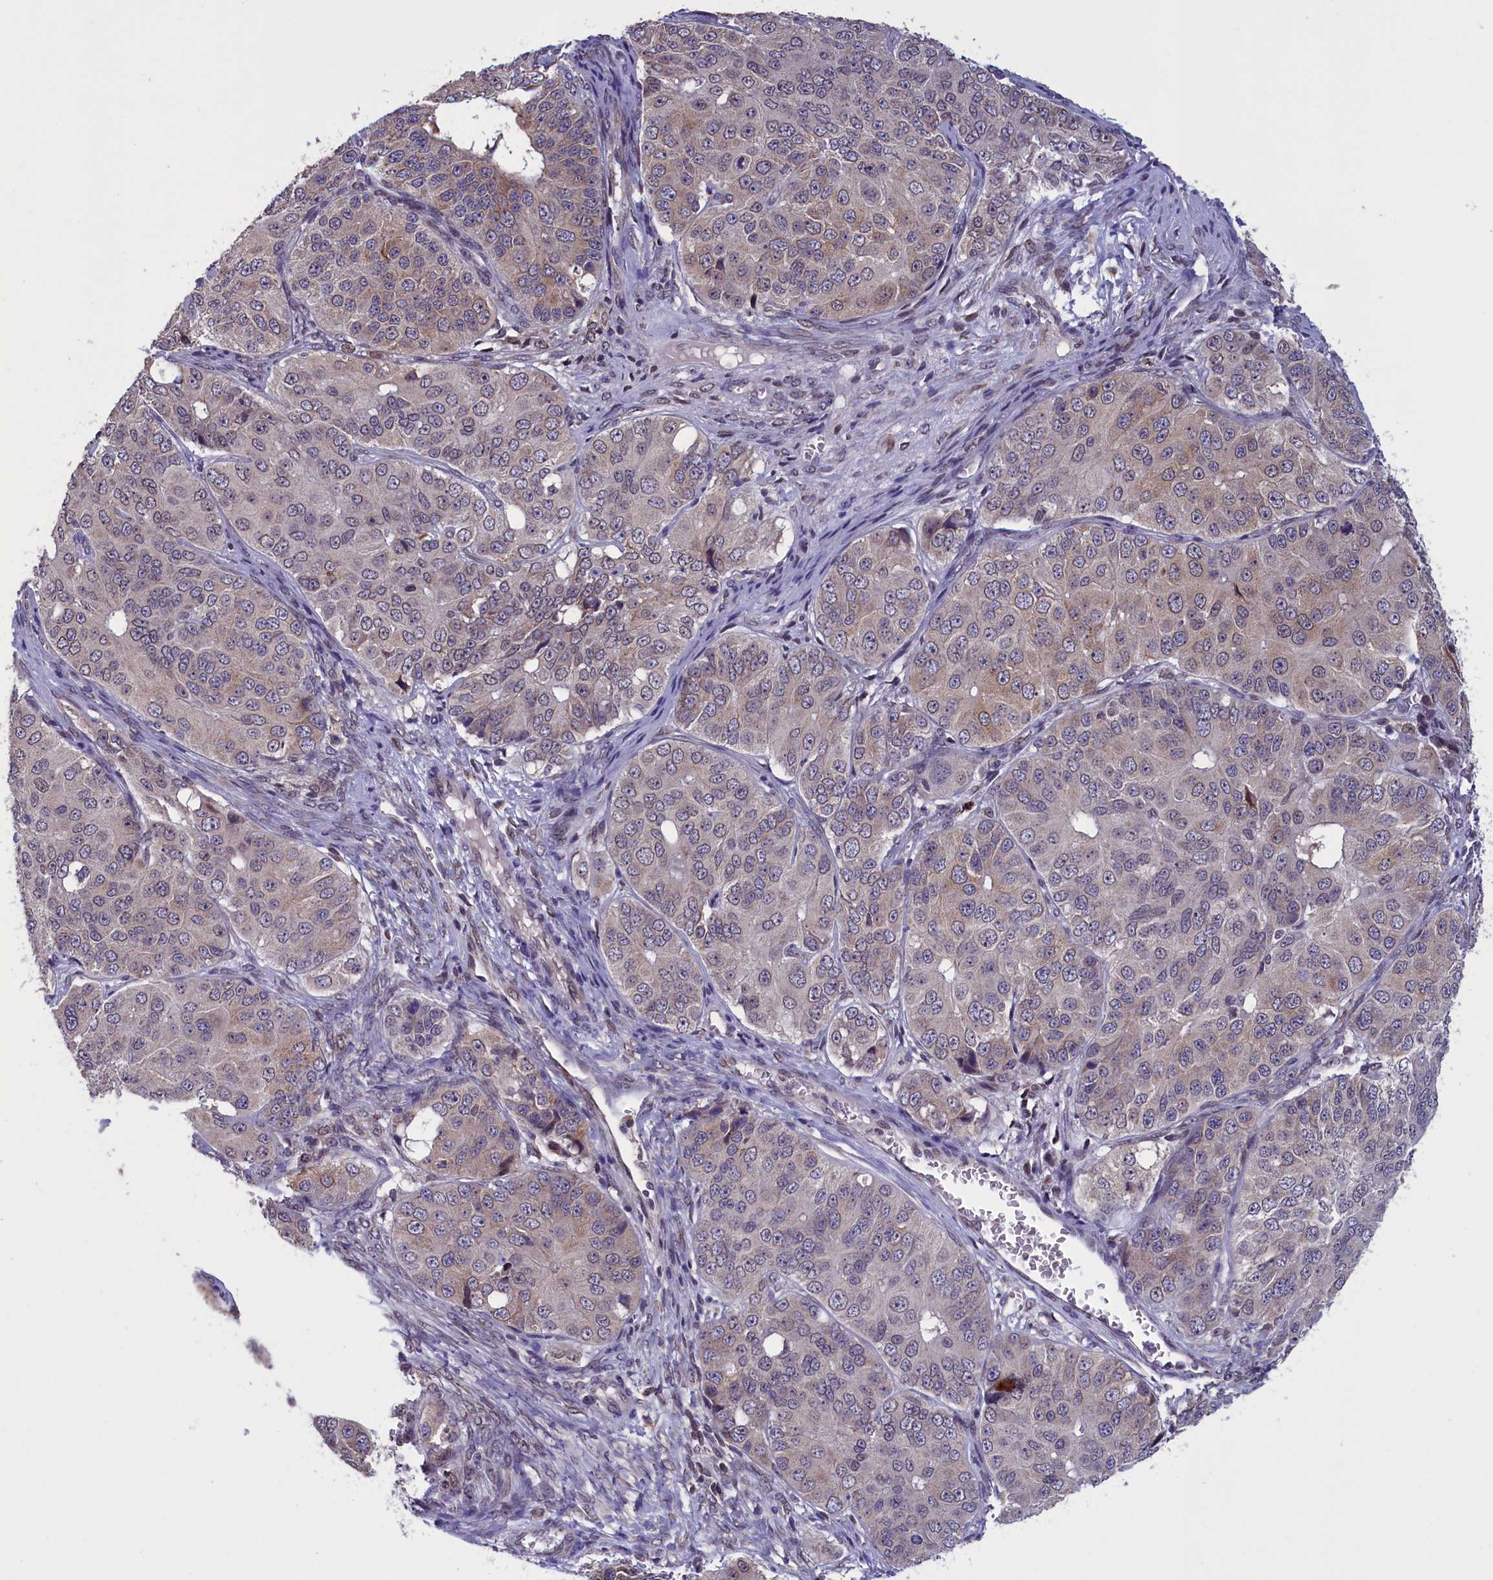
{"staining": {"intensity": "weak", "quantity": "25%-75%", "location": "cytoplasmic/membranous"}, "tissue": "ovarian cancer", "cell_type": "Tumor cells", "image_type": "cancer", "snomed": [{"axis": "morphology", "description": "Carcinoma, endometroid"}, {"axis": "topography", "description": "Ovary"}], "caption": "Immunohistochemical staining of ovarian cancer shows low levels of weak cytoplasmic/membranous protein staining in about 25%-75% of tumor cells.", "gene": "PARS2", "patient": {"sex": "female", "age": 51}}